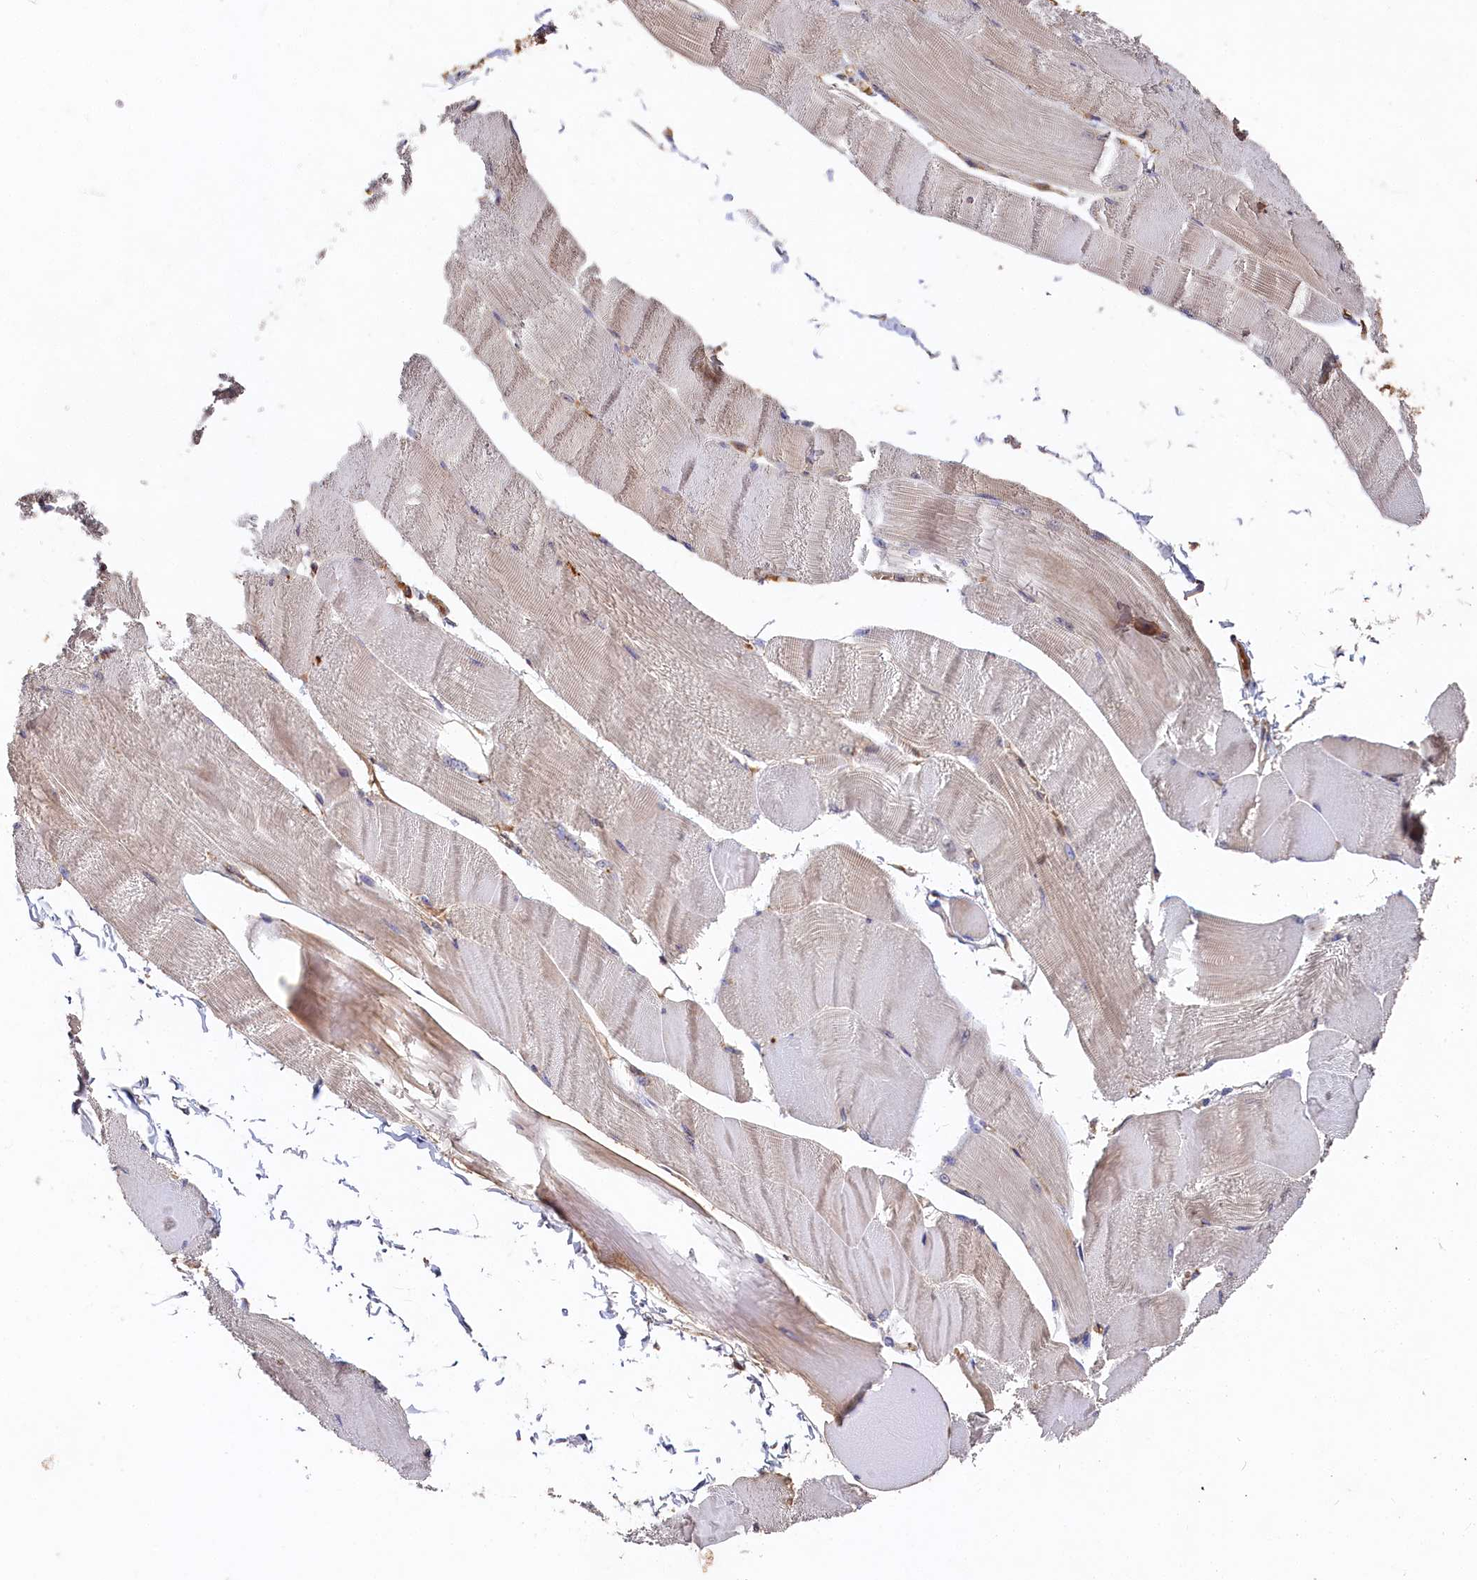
{"staining": {"intensity": "weak", "quantity": "<25%", "location": "cytoplasmic/membranous"}, "tissue": "skeletal muscle", "cell_type": "Myocytes", "image_type": "normal", "snomed": [{"axis": "morphology", "description": "Normal tissue, NOS"}, {"axis": "morphology", "description": "Basal cell carcinoma"}, {"axis": "topography", "description": "Skeletal muscle"}], "caption": "Immunohistochemistry photomicrograph of benign human skeletal muscle stained for a protein (brown), which reveals no positivity in myocytes. (Immunohistochemistry, brightfield microscopy, high magnification).", "gene": "DHRS11", "patient": {"sex": "female", "age": 64}}